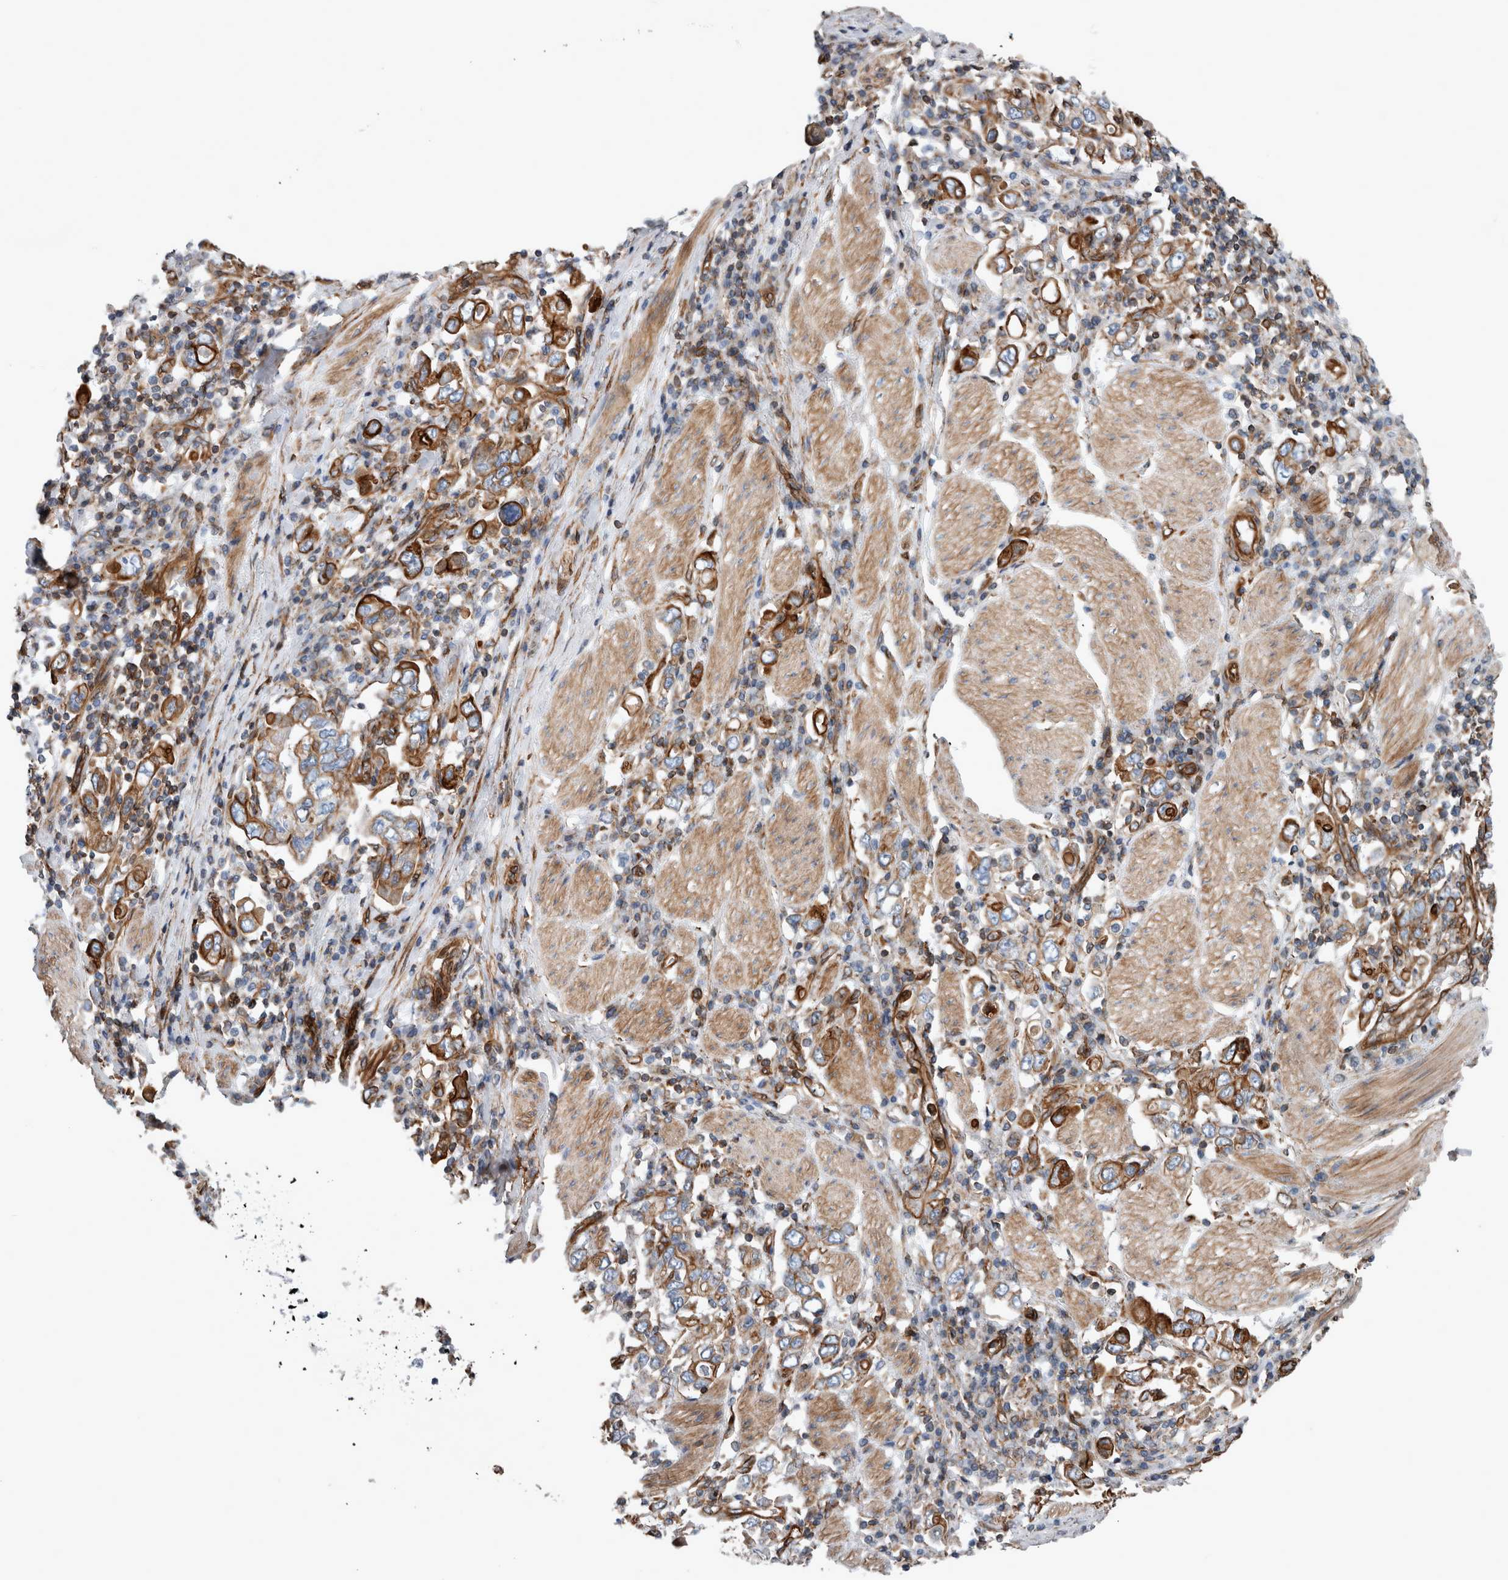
{"staining": {"intensity": "strong", "quantity": ">75%", "location": "cytoplasmic/membranous"}, "tissue": "stomach cancer", "cell_type": "Tumor cells", "image_type": "cancer", "snomed": [{"axis": "morphology", "description": "Adenocarcinoma, NOS"}, {"axis": "topography", "description": "Stomach, upper"}], "caption": "Adenocarcinoma (stomach) stained with a protein marker shows strong staining in tumor cells.", "gene": "PLEC", "patient": {"sex": "male", "age": 62}}